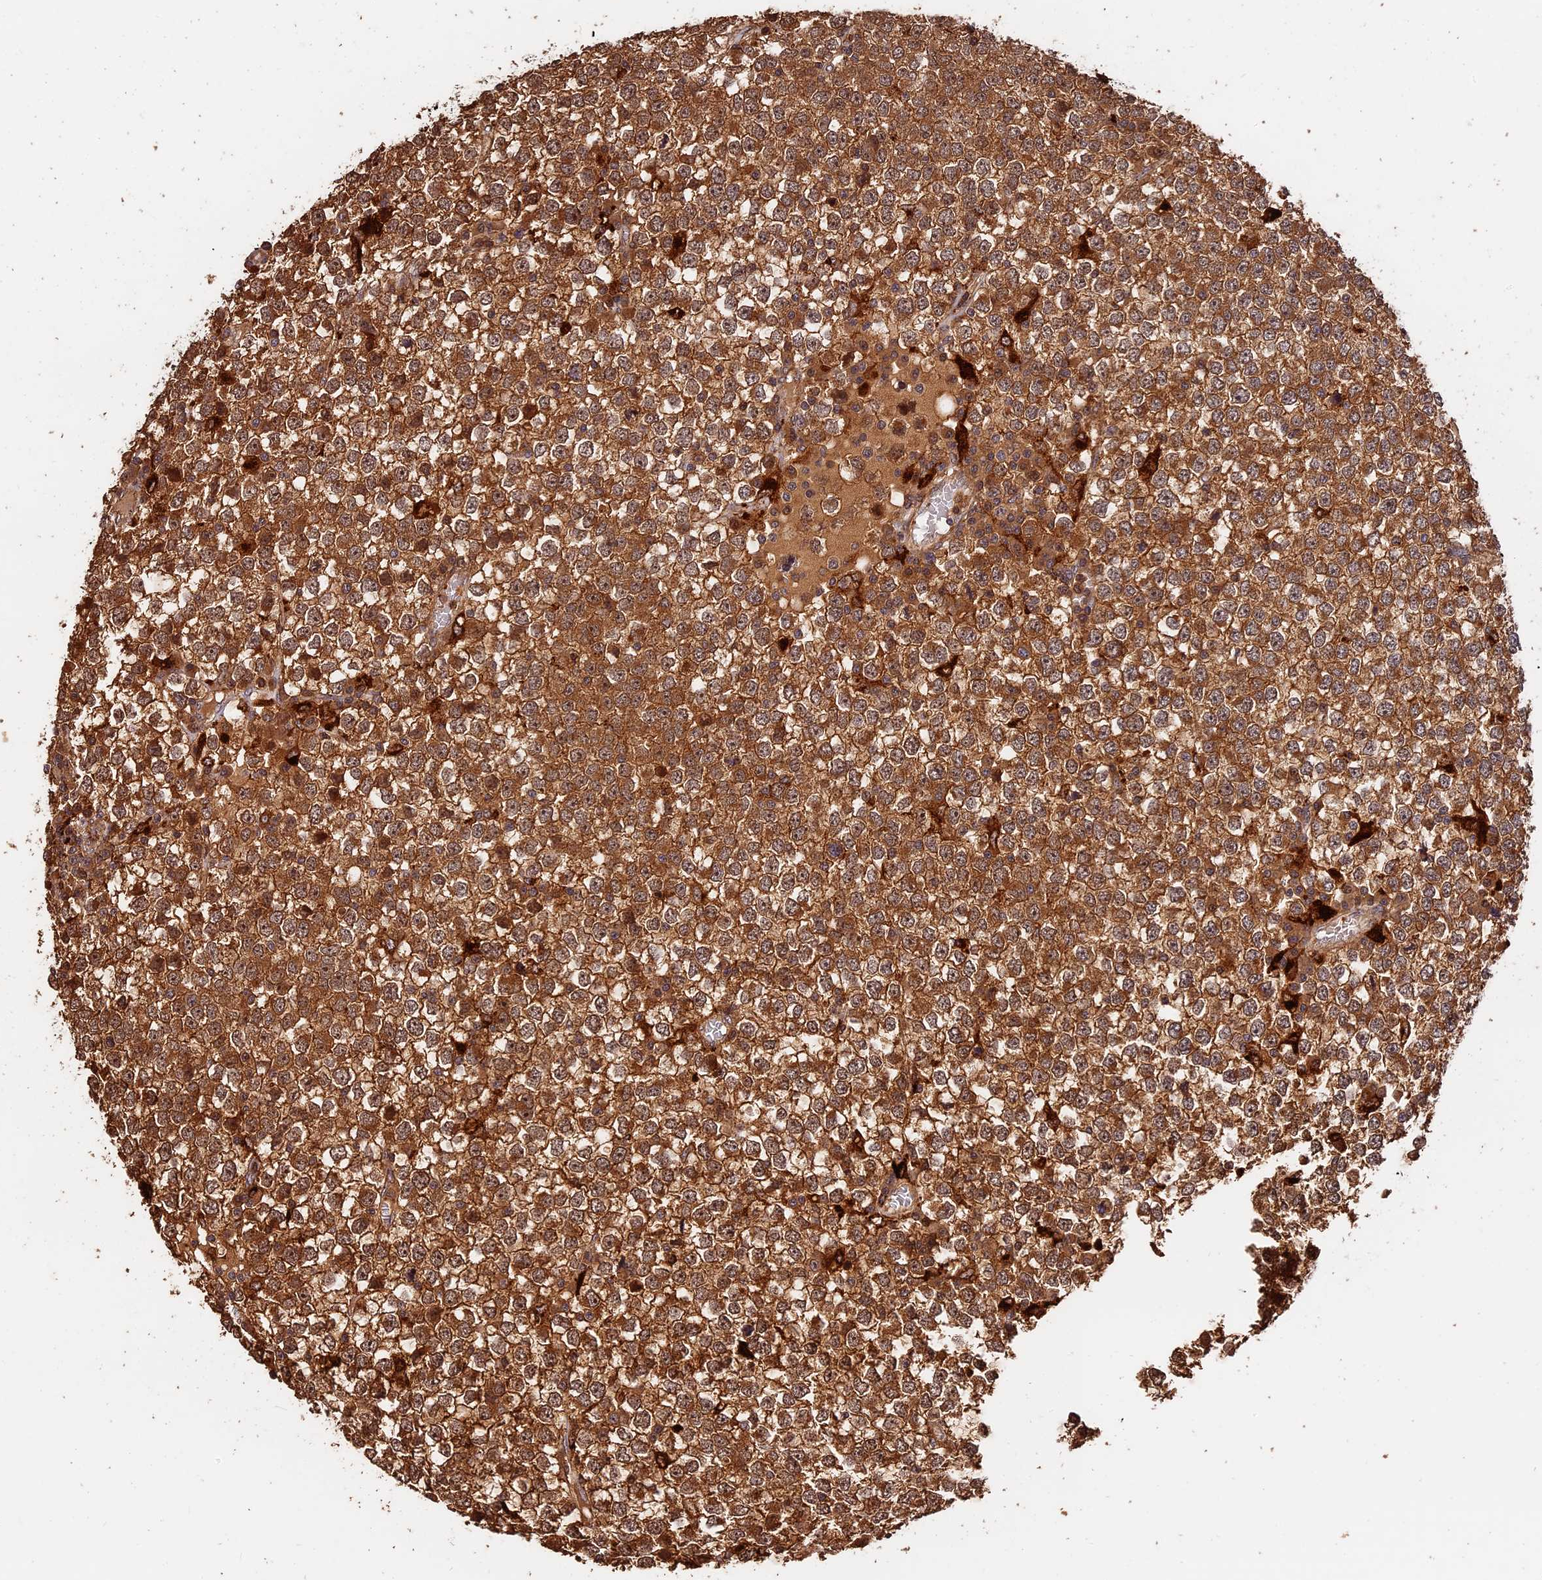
{"staining": {"intensity": "strong", "quantity": ">75%", "location": "cytoplasmic/membranous"}, "tissue": "testis cancer", "cell_type": "Tumor cells", "image_type": "cancer", "snomed": [{"axis": "morphology", "description": "Seminoma, NOS"}, {"axis": "topography", "description": "Testis"}], "caption": "Immunohistochemical staining of testis cancer shows high levels of strong cytoplasmic/membranous protein staining in about >75% of tumor cells. (DAB (3,3'-diaminobenzidine) IHC with brightfield microscopy, high magnification).", "gene": "MMP15", "patient": {"sex": "male", "age": 65}}